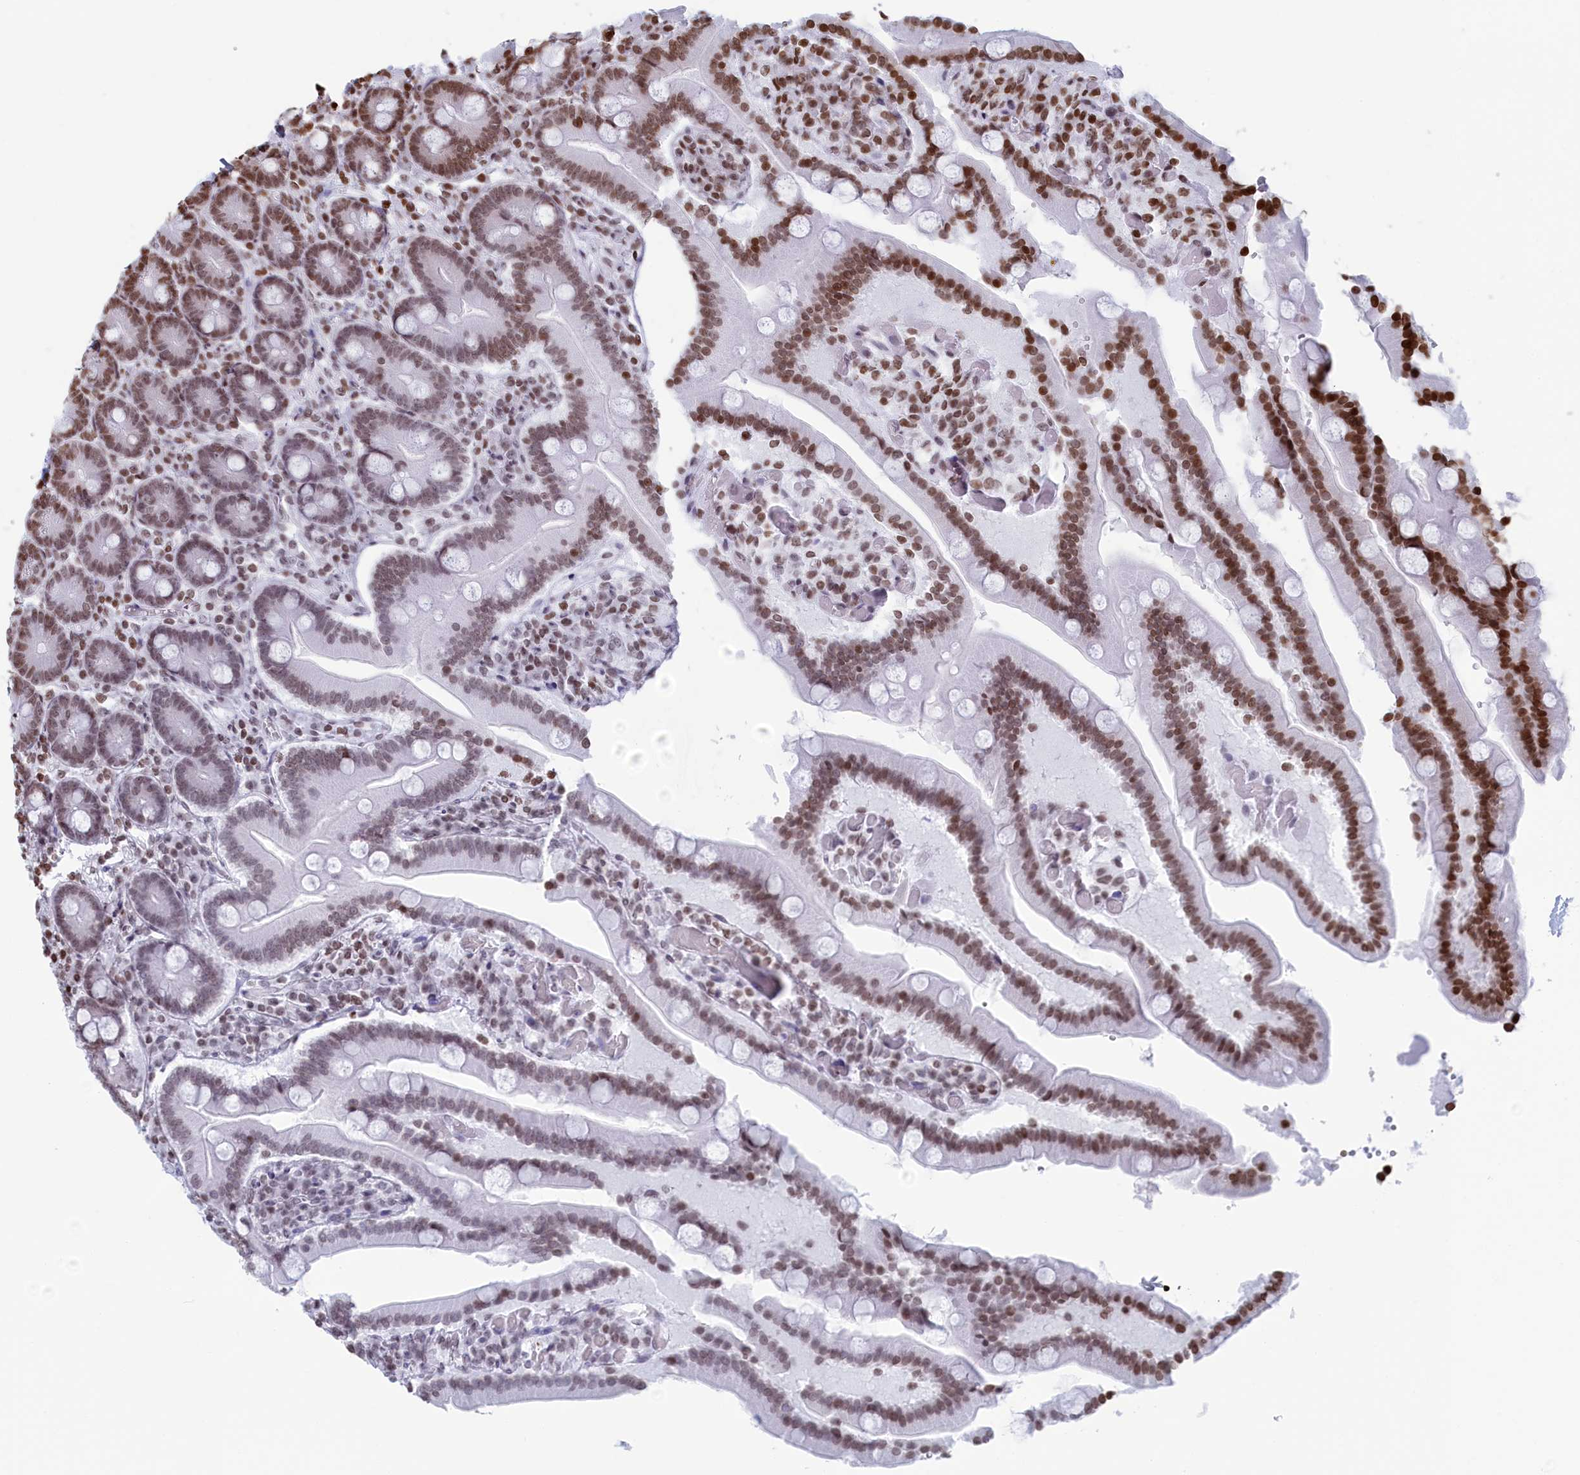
{"staining": {"intensity": "moderate", "quantity": ">75%", "location": "nuclear"}, "tissue": "duodenum", "cell_type": "Glandular cells", "image_type": "normal", "snomed": [{"axis": "morphology", "description": "Normal tissue, NOS"}, {"axis": "topography", "description": "Duodenum"}], "caption": "IHC (DAB (3,3'-diaminobenzidine)) staining of benign duodenum exhibits moderate nuclear protein staining in approximately >75% of glandular cells. The staining is performed using DAB brown chromogen to label protein expression. The nuclei are counter-stained blue using hematoxylin.", "gene": "APOBEC3A", "patient": {"sex": "female", "age": 62}}